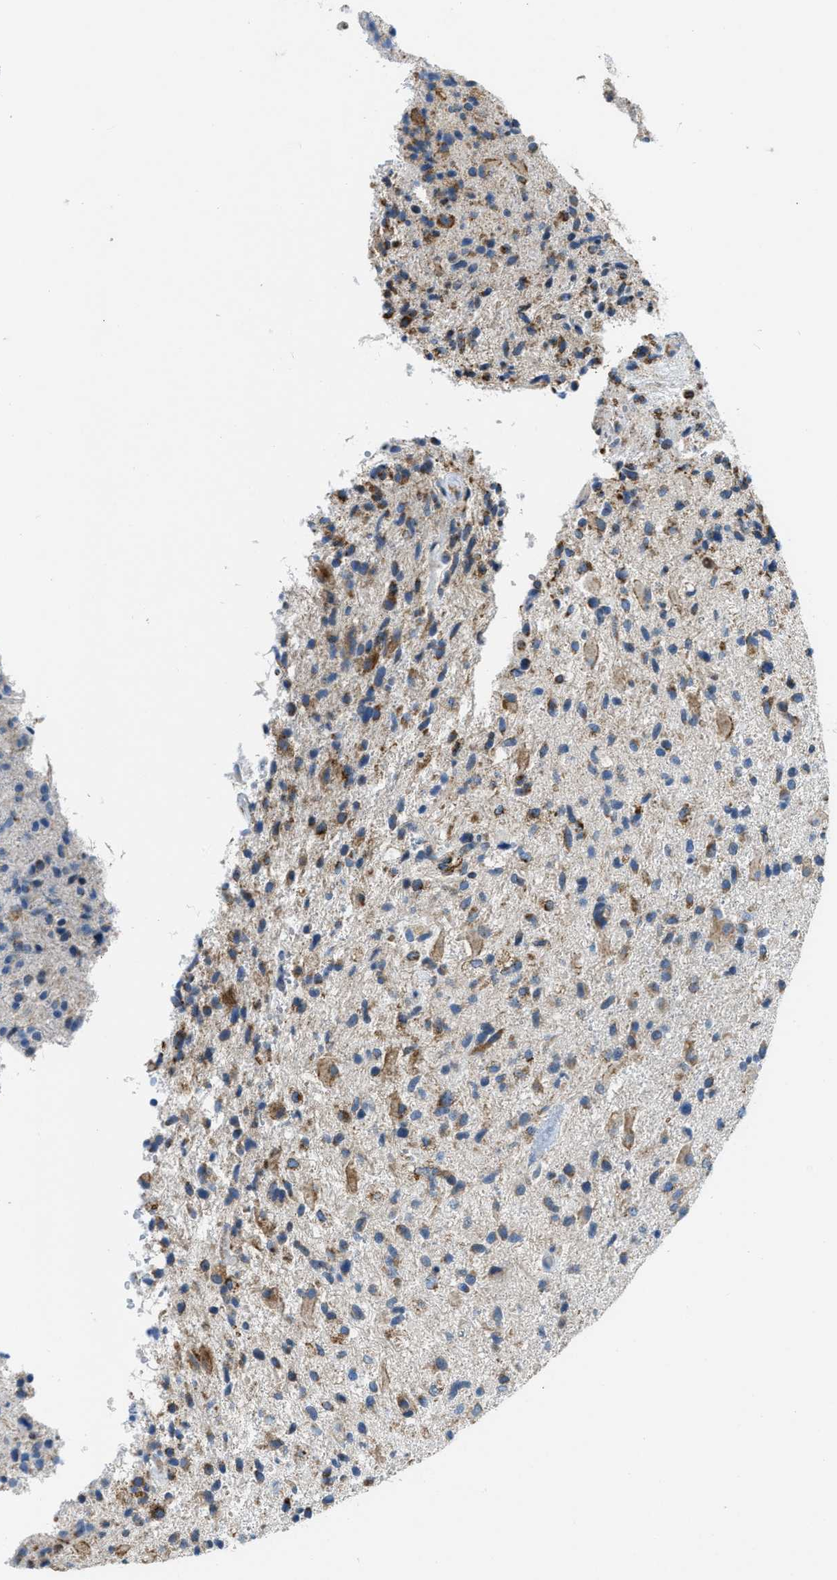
{"staining": {"intensity": "moderate", "quantity": "<25%", "location": "cytoplasmic/membranous"}, "tissue": "glioma", "cell_type": "Tumor cells", "image_type": "cancer", "snomed": [{"axis": "morphology", "description": "Glioma, malignant, High grade"}, {"axis": "topography", "description": "Brain"}], "caption": "IHC of human malignant glioma (high-grade) demonstrates low levels of moderate cytoplasmic/membranous expression in about <25% of tumor cells. Nuclei are stained in blue.", "gene": "ACADVL", "patient": {"sex": "male", "age": 72}}